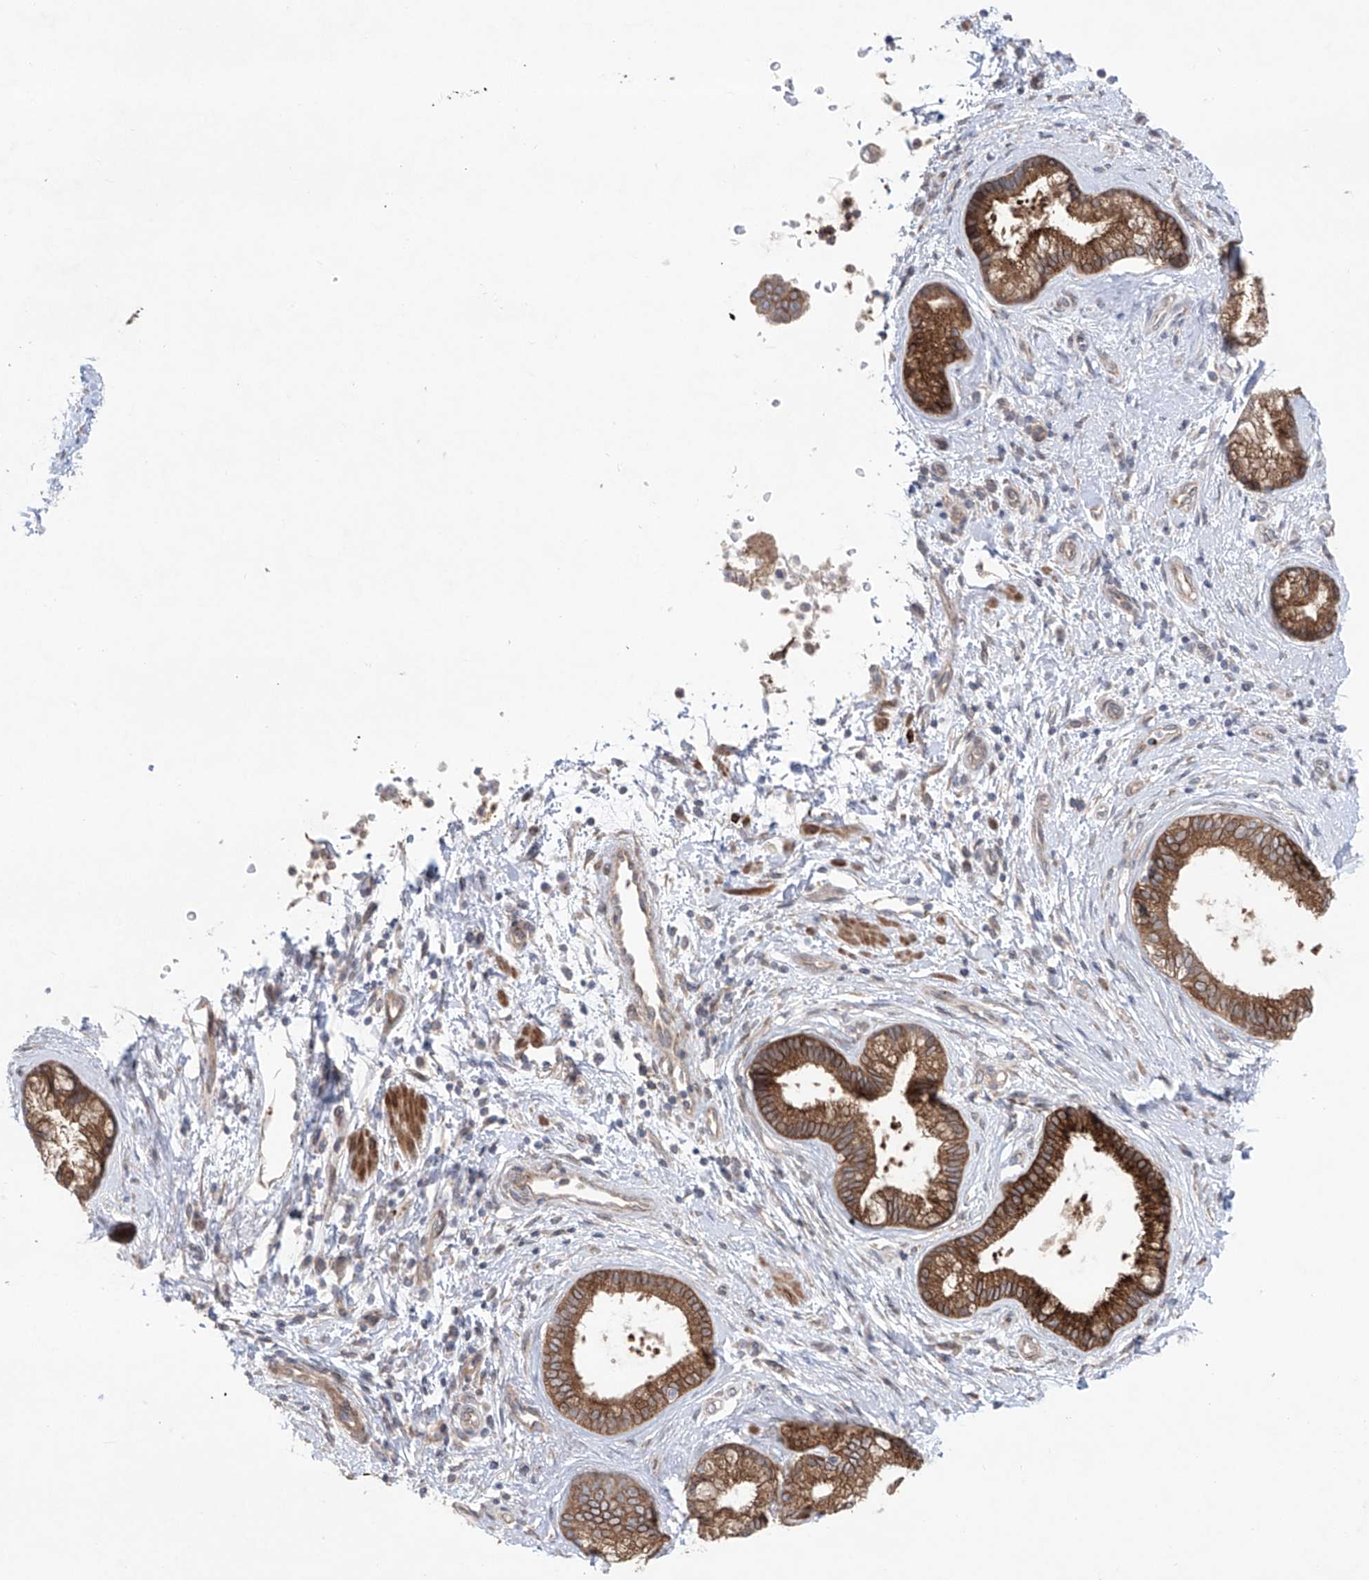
{"staining": {"intensity": "moderate", "quantity": ">75%", "location": "cytoplasmic/membranous"}, "tissue": "pancreatic cancer", "cell_type": "Tumor cells", "image_type": "cancer", "snomed": [{"axis": "morphology", "description": "Adenocarcinoma, NOS"}, {"axis": "topography", "description": "Pancreas"}], "caption": "Protein expression by IHC shows moderate cytoplasmic/membranous staining in about >75% of tumor cells in pancreatic cancer.", "gene": "KLC4", "patient": {"sex": "female", "age": 73}}